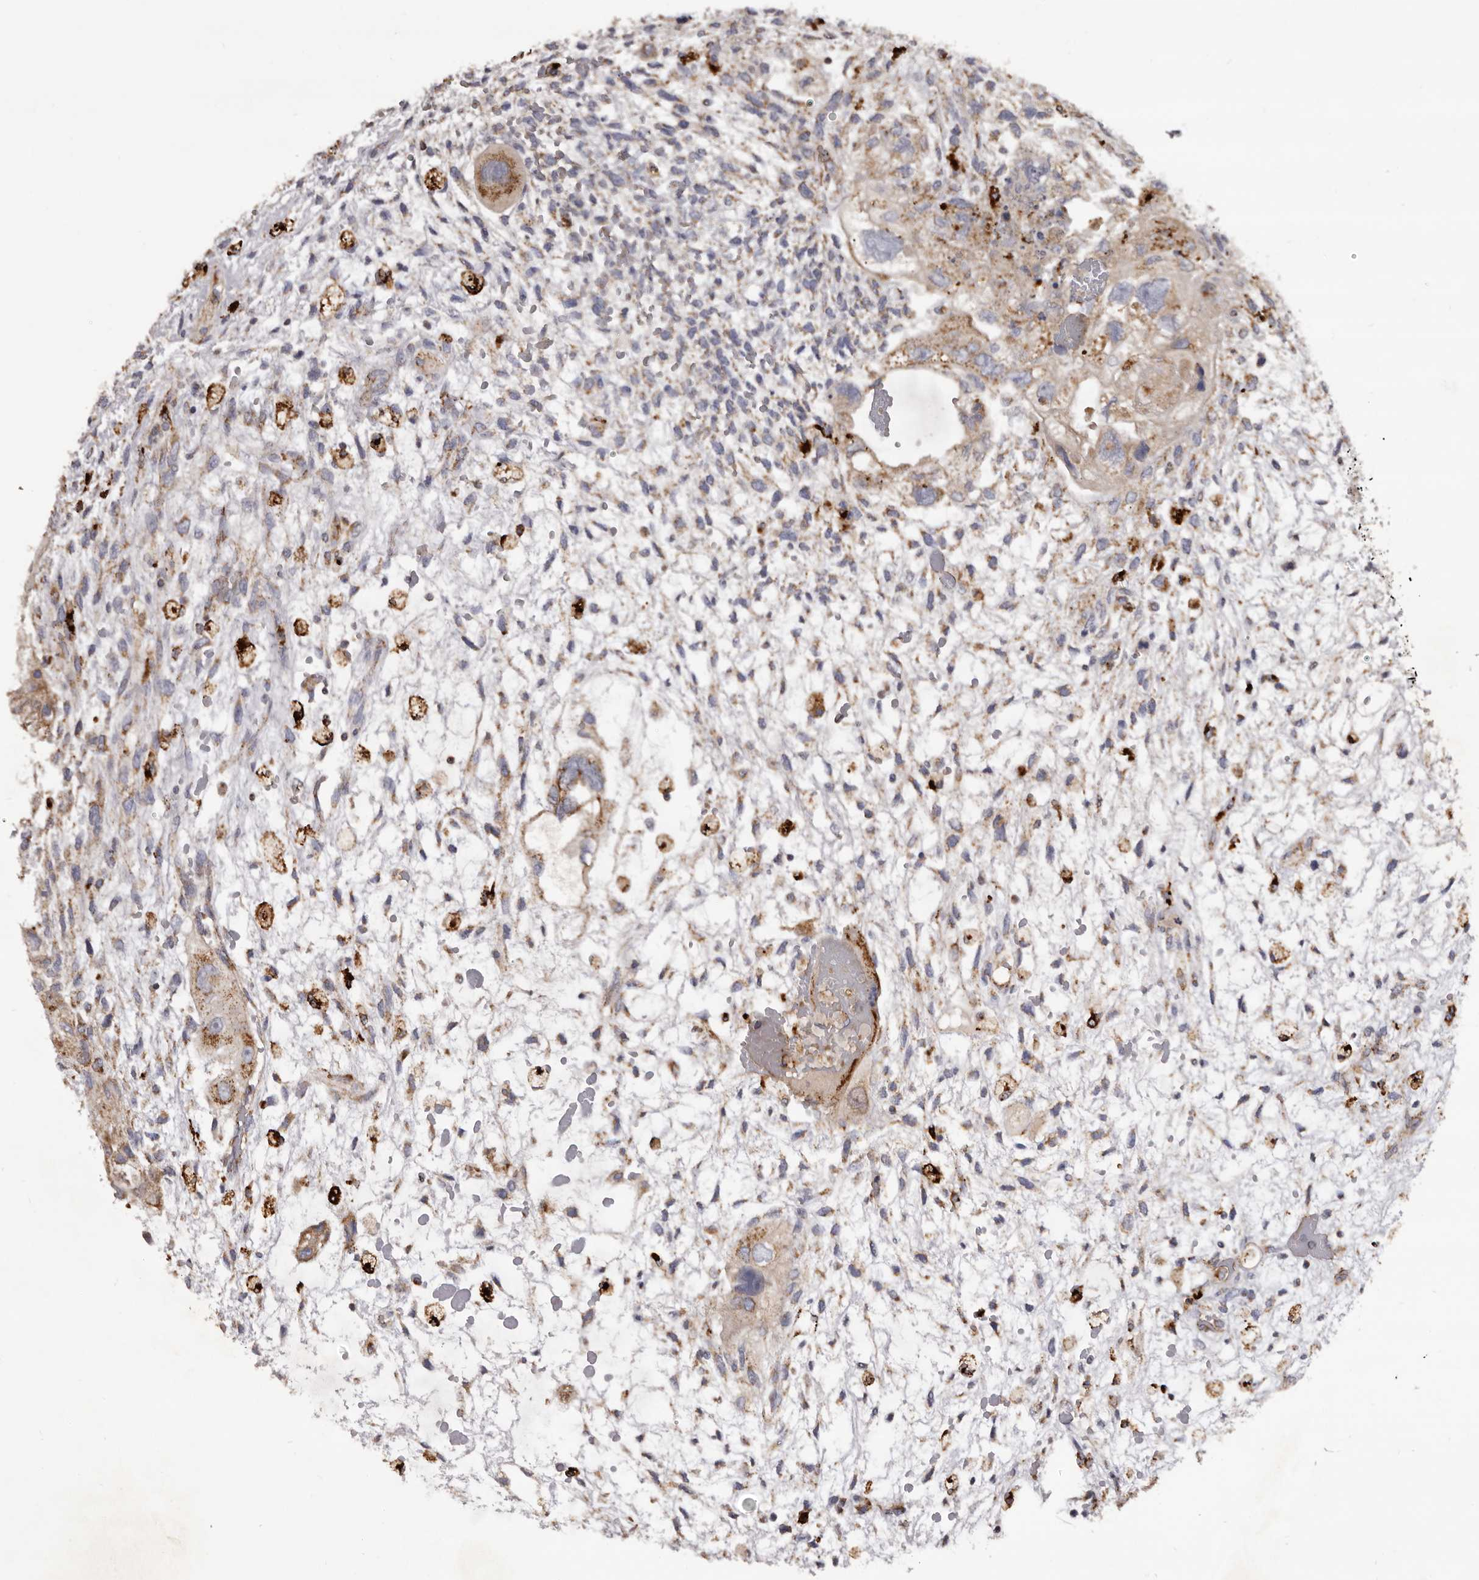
{"staining": {"intensity": "moderate", "quantity": ">75%", "location": "cytoplasmic/membranous"}, "tissue": "testis cancer", "cell_type": "Tumor cells", "image_type": "cancer", "snomed": [{"axis": "morphology", "description": "Carcinoma, Embryonal, NOS"}, {"axis": "topography", "description": "Testis"}], "caption": "There is medium levels of moderate cytoplasmic/membranous staining in tumor cells of testis embryonal carcinoma, as demonstrated by immunohistochemical staining (brown color).", "gene": "MECR", "patient": {"sex": "male", "age": 36}}